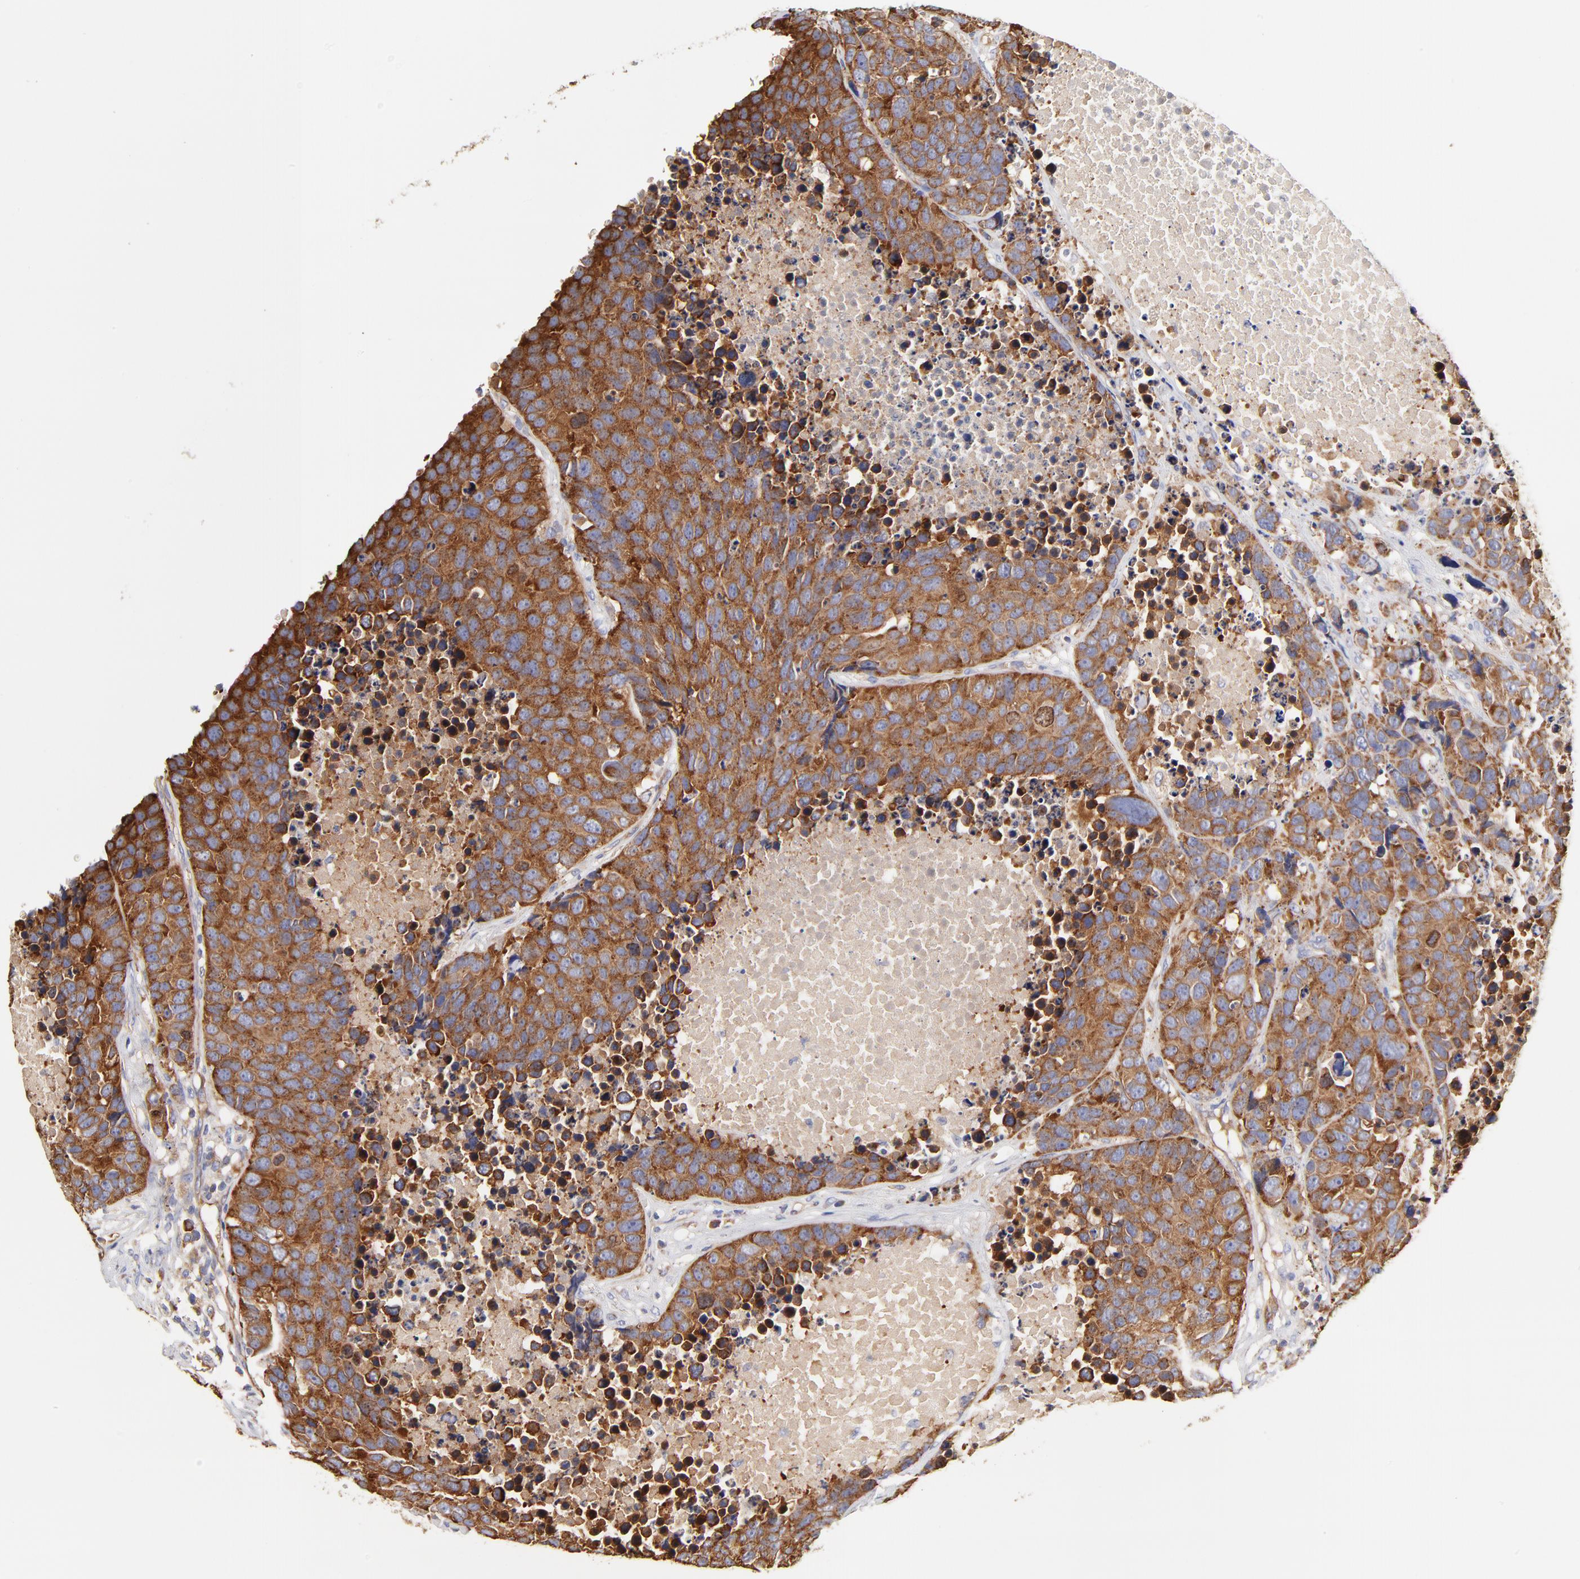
{"staining": {"intensity": "moderate", "quantity": ">75%", "location": "cytoplasmic/membranous"}, "tissue": "carcinoid", "cell_type": "Tumor cells", "image_type": "cancer", "snomed": [{"axis": "morphology", "description": "Carcinoid, malignant, NOS"}, {"axis": "topography", "description": "Lung"}], "caption": "Immunohistochemistry (IHC) of human carcinoid demonstrates medium levels of moderate cytoplasmic/membranous expression in about >75% of tumor cells.", "gene": "CD2AP", "patient": {"sex": "male", "age": 60}}